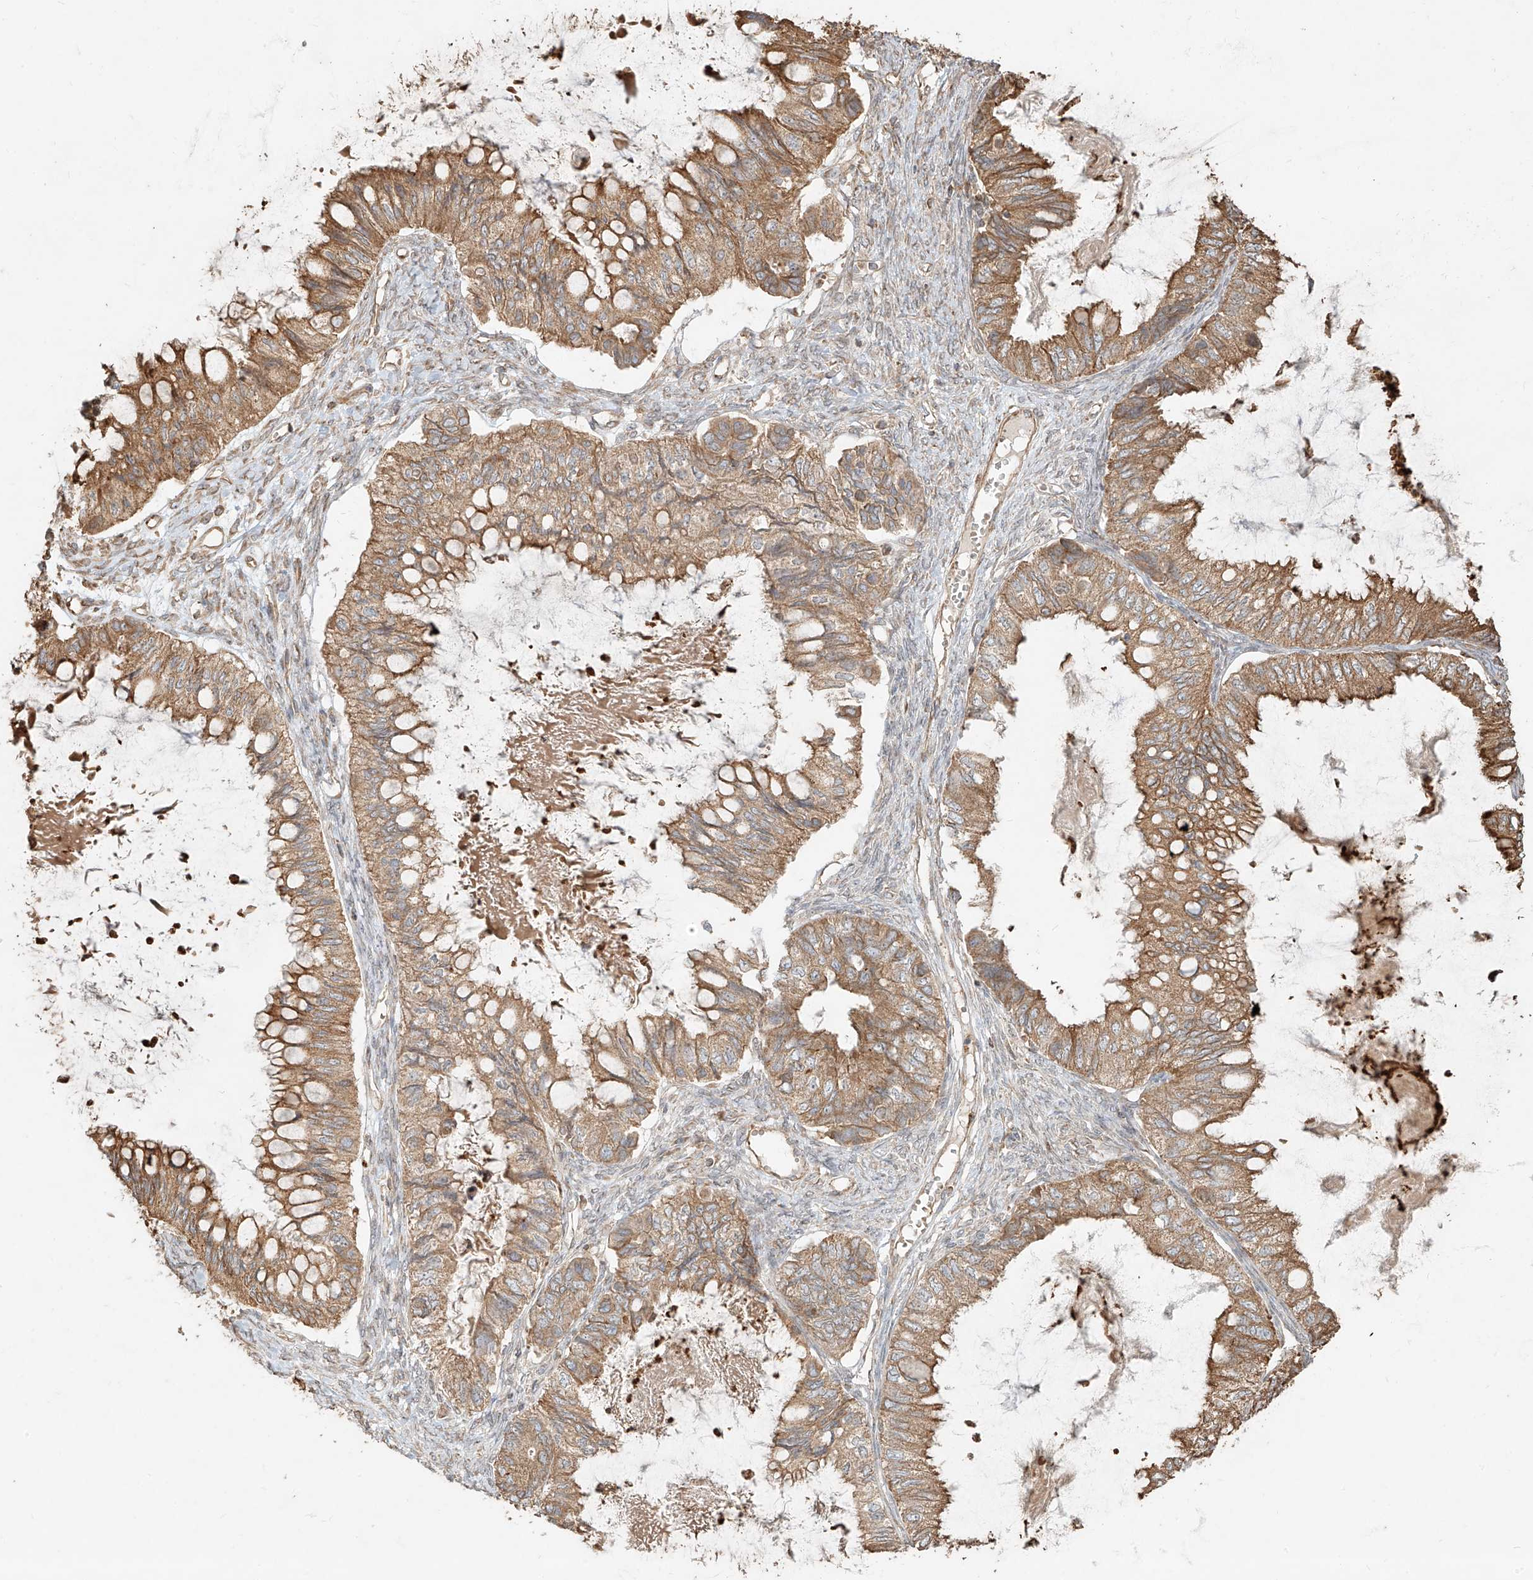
{"staining": {"intensity": "moderate", "quantity": ">75%", "location": "cytoplasmic/membranous"}, "tissue": "ovarian cancer", "cell_type": "Tumor cells", "image_type": "cancer", "snomed": [{"axis": "morphology", "description": "Cystadenocarcinoma, mucinous, NOS"}, {"axis": "topography", "description": "Ovary"}], "caption": "IHC image of human ovarian mucinous cystadenocarcinoma stained for a protein (brown), which demonstrates medium levels of moderate cytoplasmic/membranous staining in approximately >75% of tumor cells.", "gene": "EFNB1", "patient": {"sex": "female", "age": 80}}